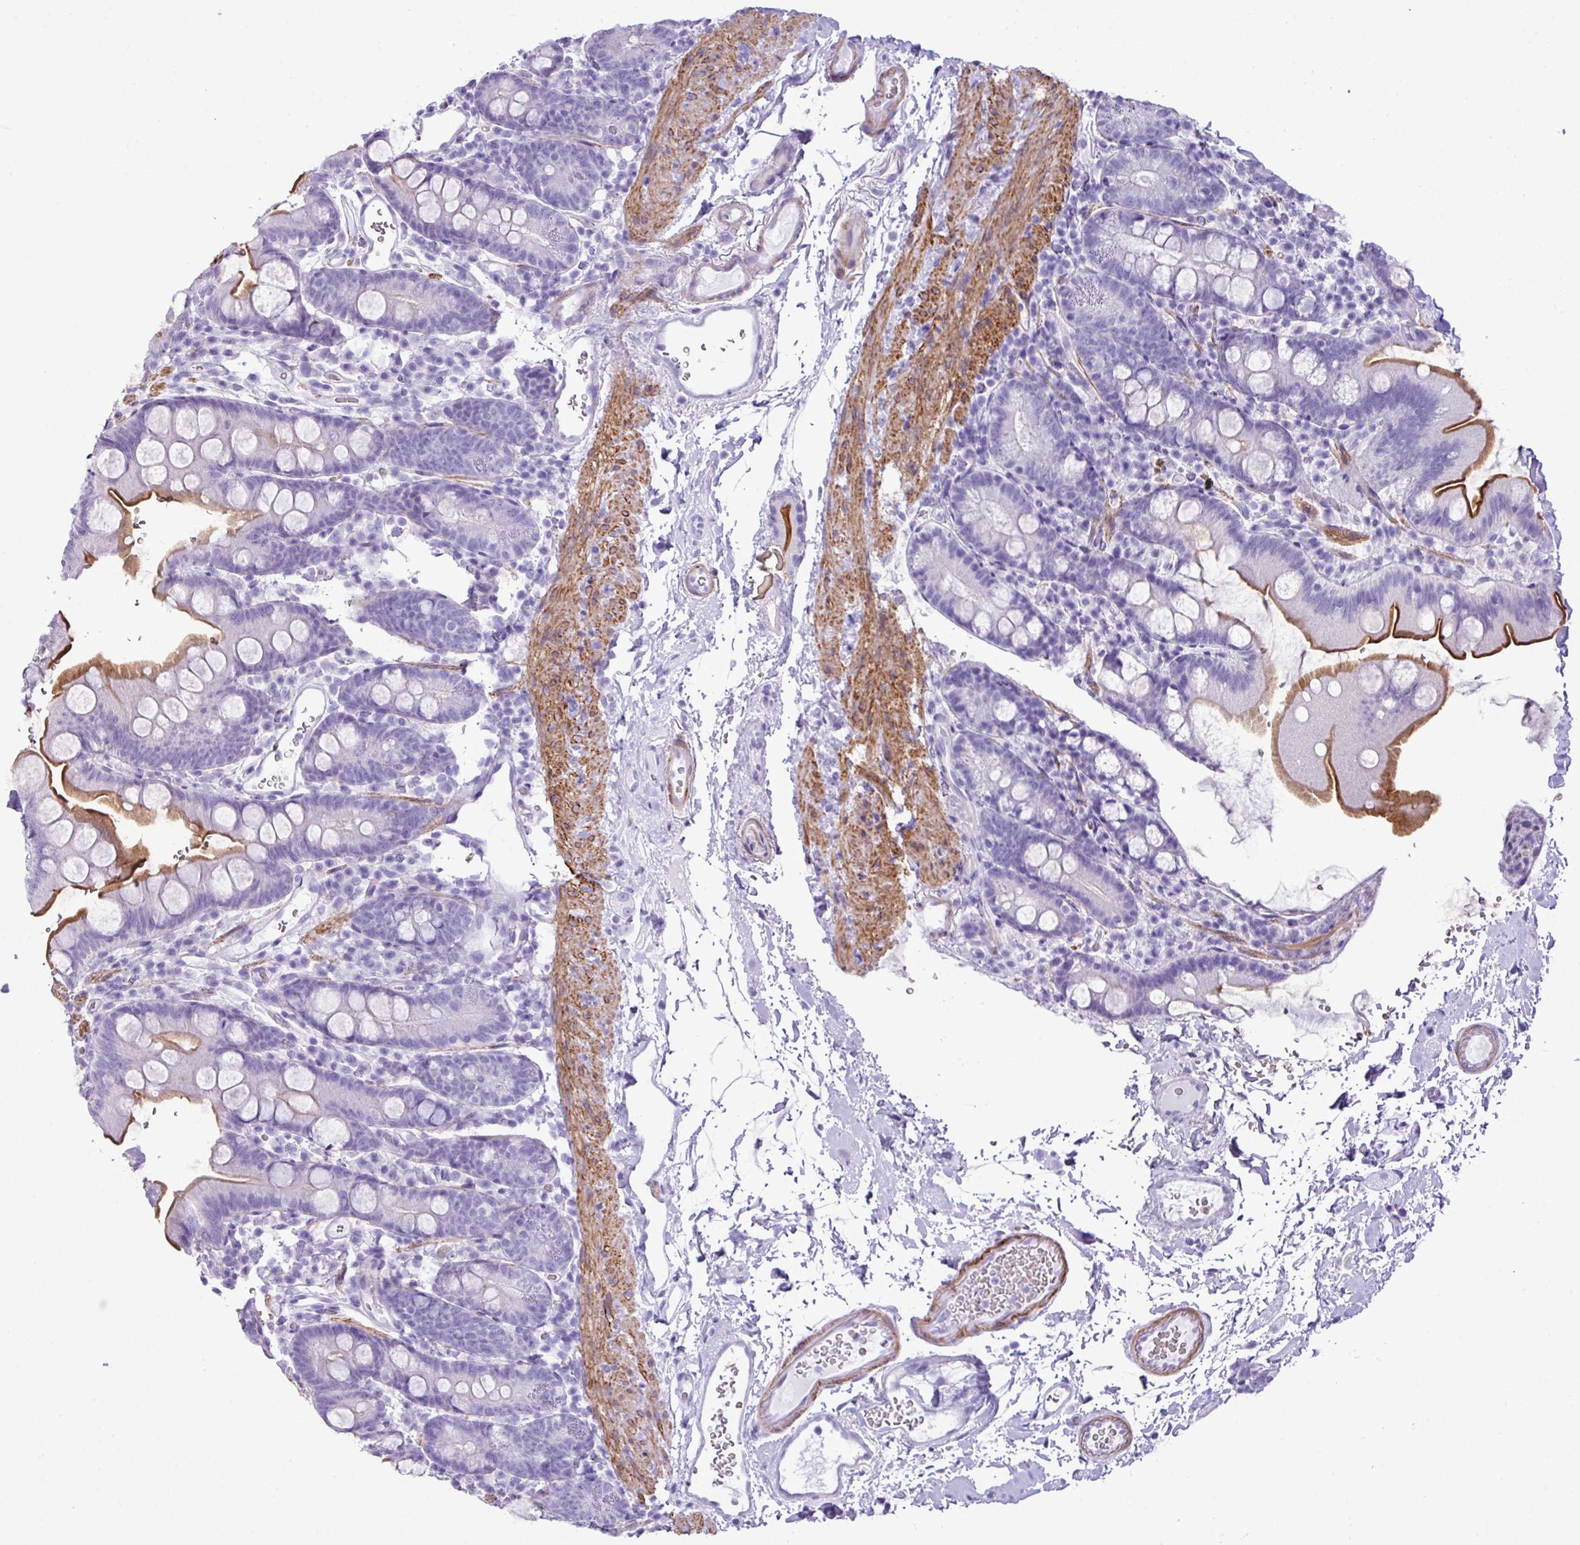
{"staining": {"intensity": "strong", "quantity": "<25%", "location": "cytoplasmic/membranous"}, "tissue": "small intestine", "cell_type": "Glandular cells", "image_type": "normal", "snomed": [{"axis": "morphology", "description": "Normal tissue, NOS"}, {"axis": "topography", "description": "Small intestine"}], "caption": "High-magnification brightfield microscopy of normal small intestine stained with DAB (brown) and counterstained with hematoxylin (blue). glandular cells exhibit strong cytoplasmic/membranous staining is seen in approximately<25% of cells.", "gene": "ZSCAN5A", "patient": {"sex": "female", "age": 68}}